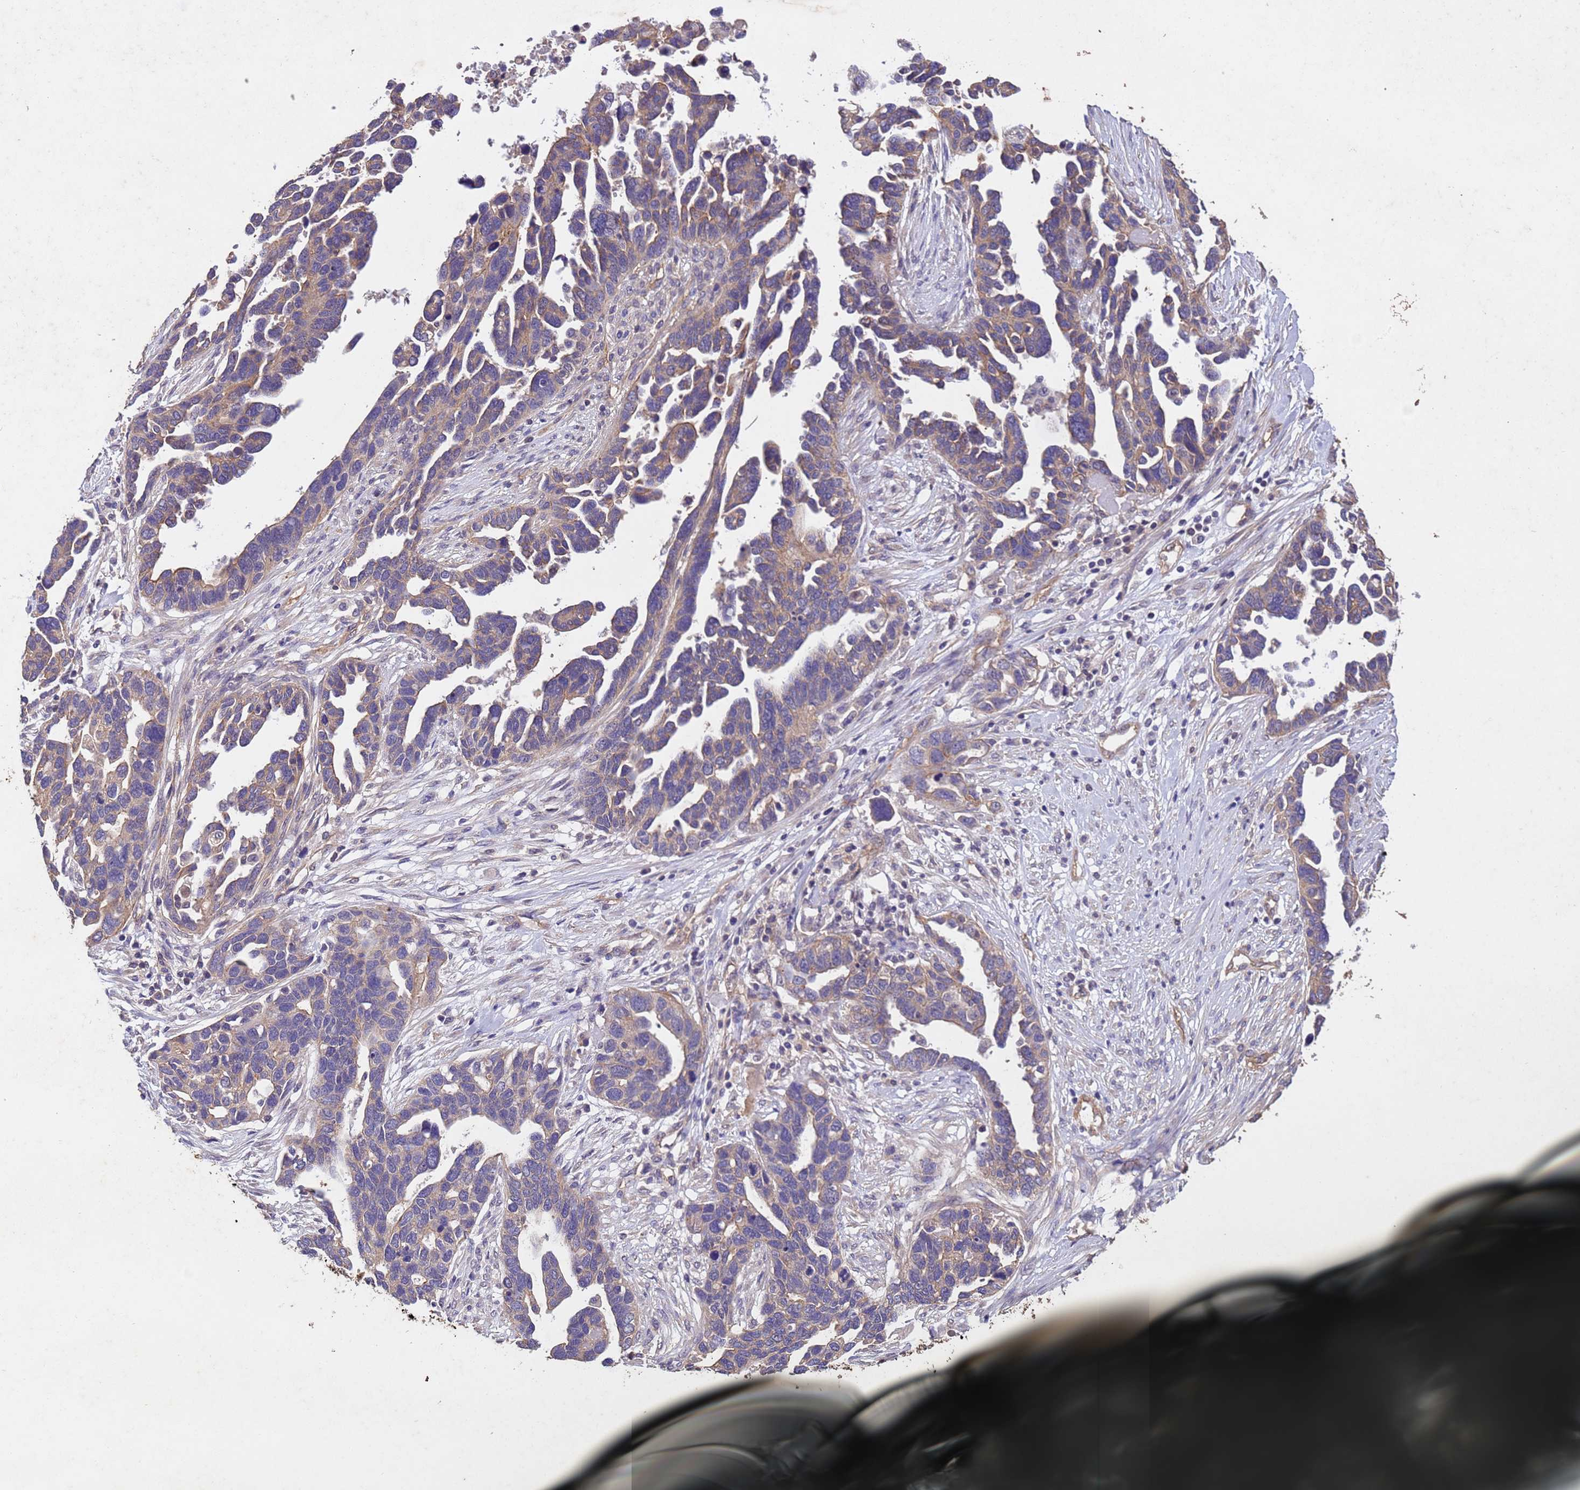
{"staining": {"intensity": "weak", "quantity": "25%-75%", "location": "cytoplasmic/membranous"}, "tissue": "ovarian cancer", "cell_type": "Tumor cells", "image_type": "cancer", "snomed": [{"axis": "morphology", "description": "Cystadenocarcinoma, serous, NOS"}, {"axis": "topography", "description": "Ovary"}], "caption": "Ovarian serous cystadenocarcinoma was stained to show a protein in brown. There is low levels of weak cytoplasmic/membranous positivity in about 25%-75% of tumor cells.", "gene": "MTX3", "patient": {"sex": "female", "age": 54}}